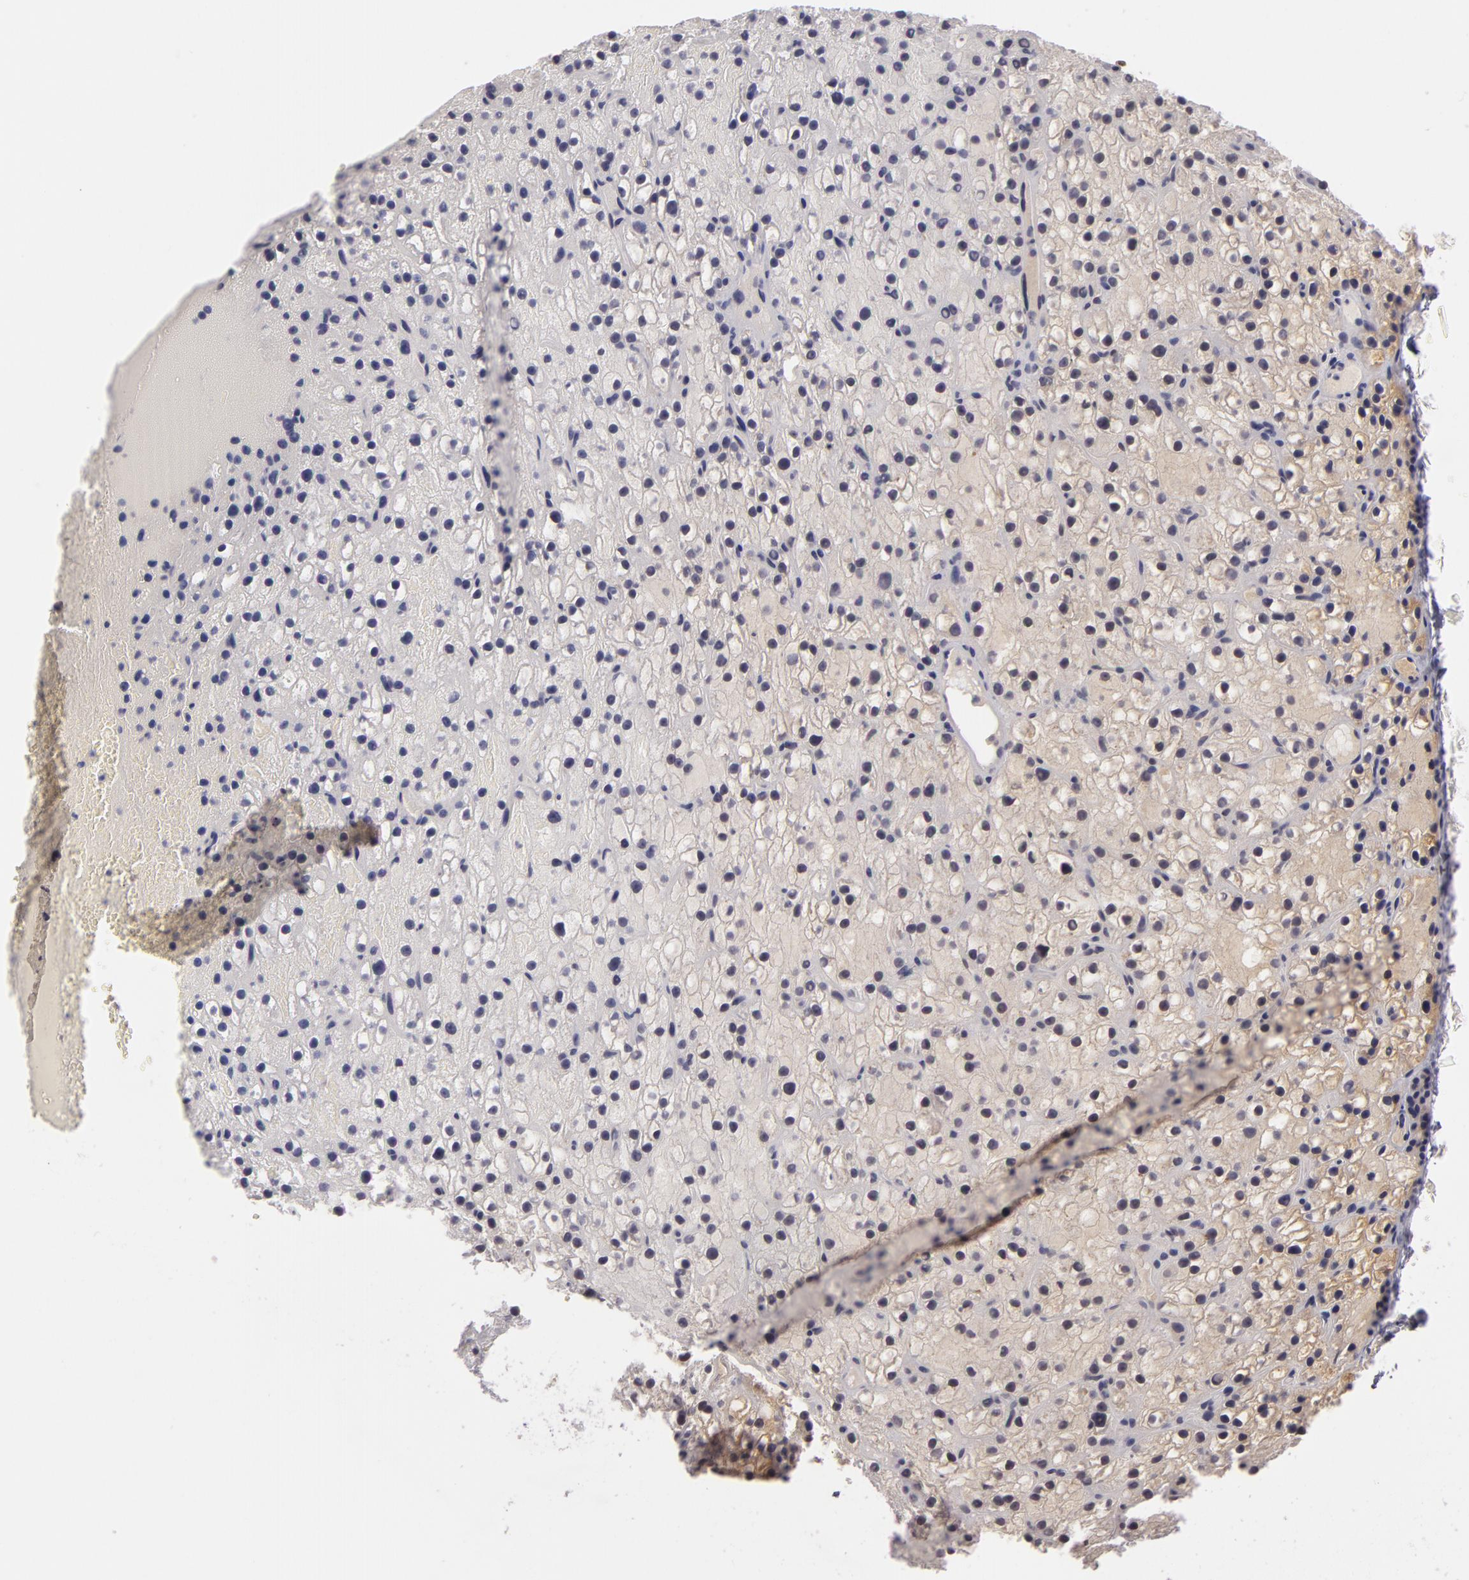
{"staining": {"intensity": "weak", "quantity": "25%-75%", "location": "cytoplasmic/membranous"}, "tissue": "parathyroid gland", "cell_type": "Glandular cells", "image_type": "normal", "snomed": [{"axis": "morphology", "description": "Normal tissue, NOS"}, {"axis": "topography", "description": "Parathyroid gland"}], "caption": "Human parathyroid gland stained for a protein (brown) shows weak cytoplasmic/membranous positive staining in approximately 25%-75% of glandular cells.", "gene": "ZNF229", "patient": {"sex": "female", "age": 71}}